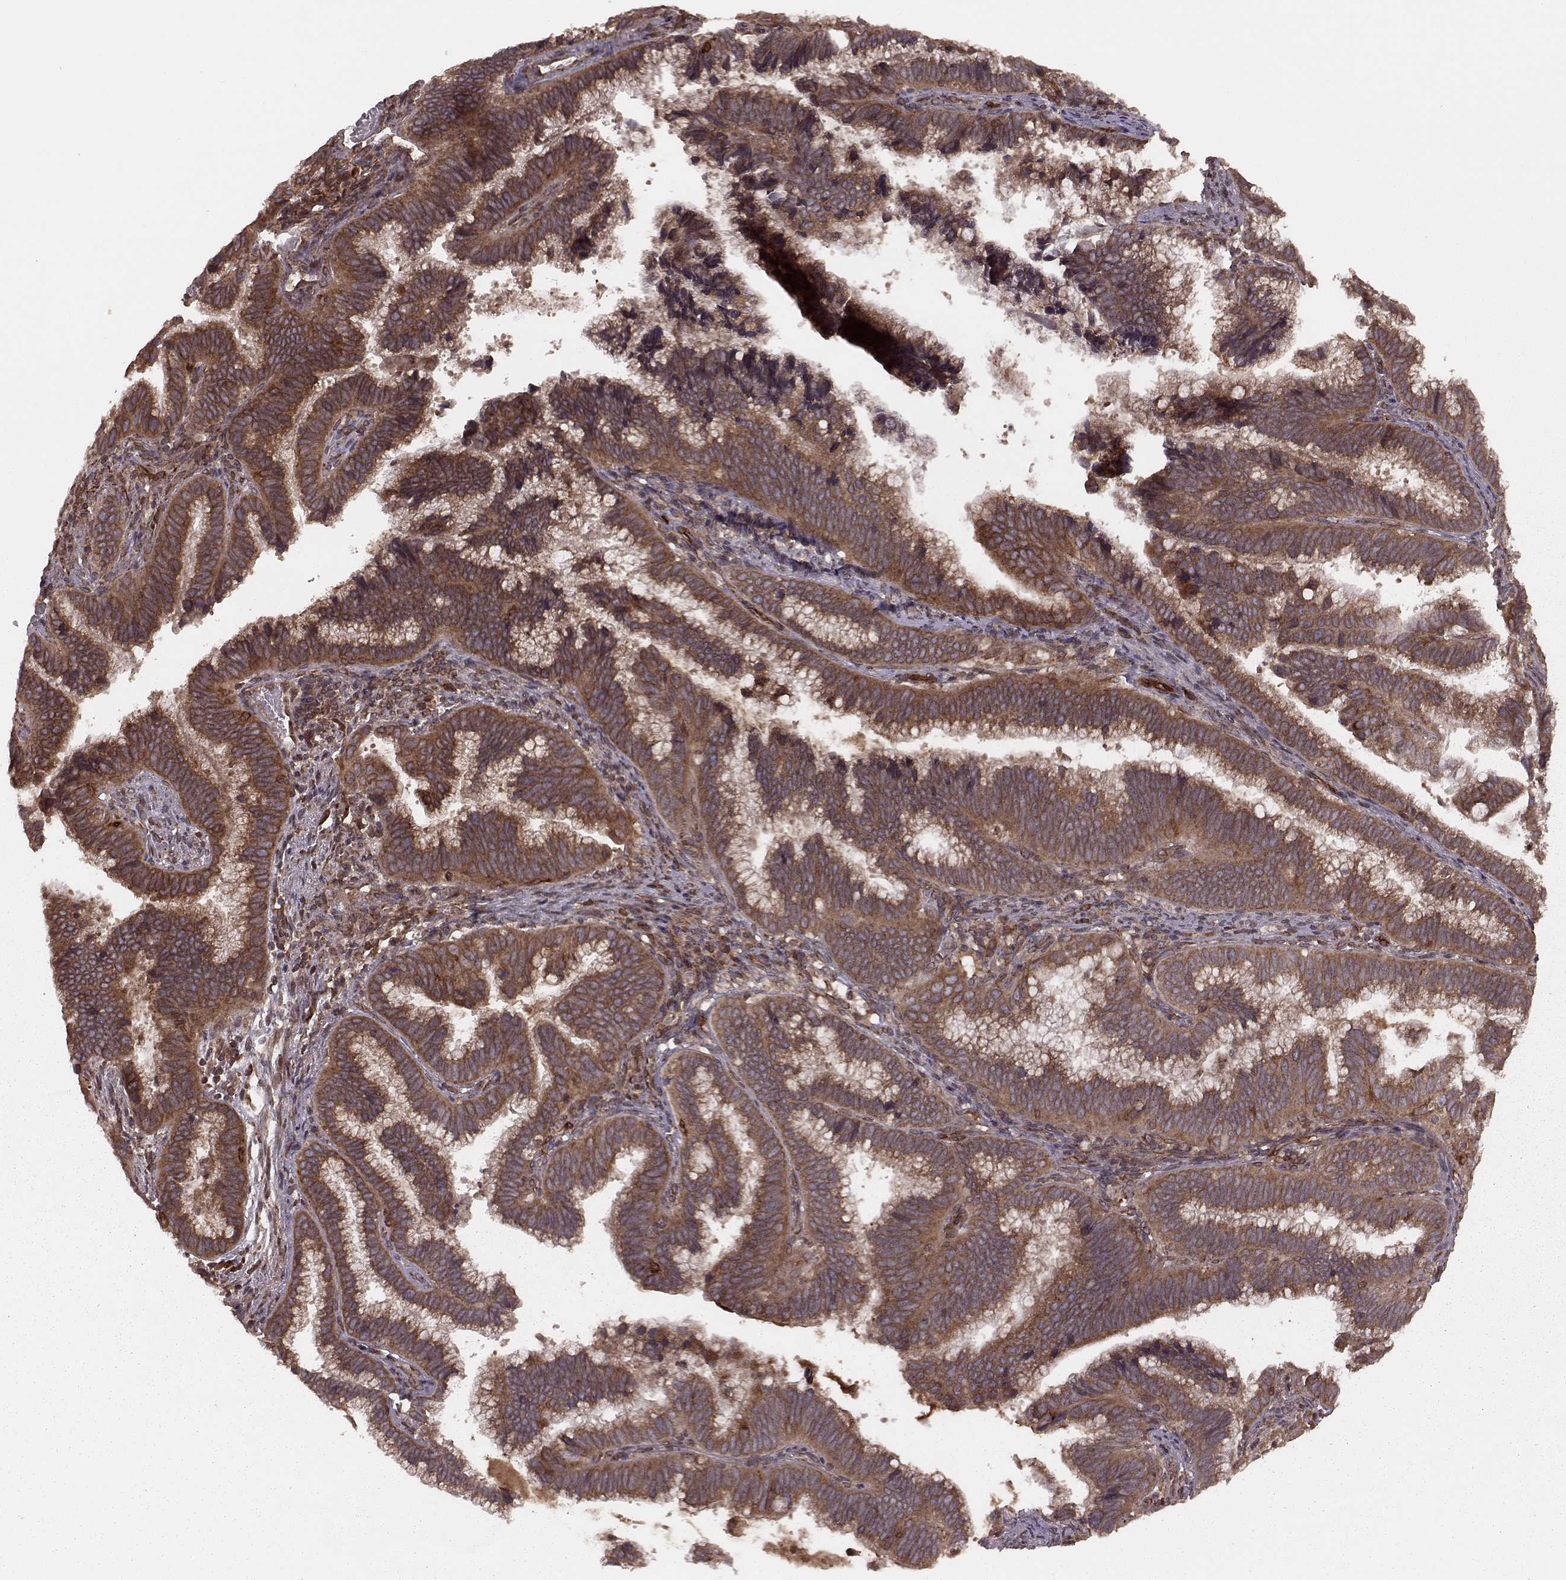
{"staining": {"intensity": "strong", "quantity": ">75%", "location": "cytoplasmic/membranous"}, "tissue": "cervical cancer", "cell_type": "Tumor cells", "image_type": "cancer", "snomed": [{"axis": "morphology", "description": "Adenocarcinoma, NOS"}, {"axis": "topography", "description": "Cervix"}], "caption": "Brown immunohistochemical staining in human cervical cancer exhibits strong cytoplasmic/membranous expression in about >75% of tumor cells. The protein is shown in brown color, while the nuclei are stained blue.", "gene": "AGPAT1", "patient": {"sex": "female", "age": 61}}